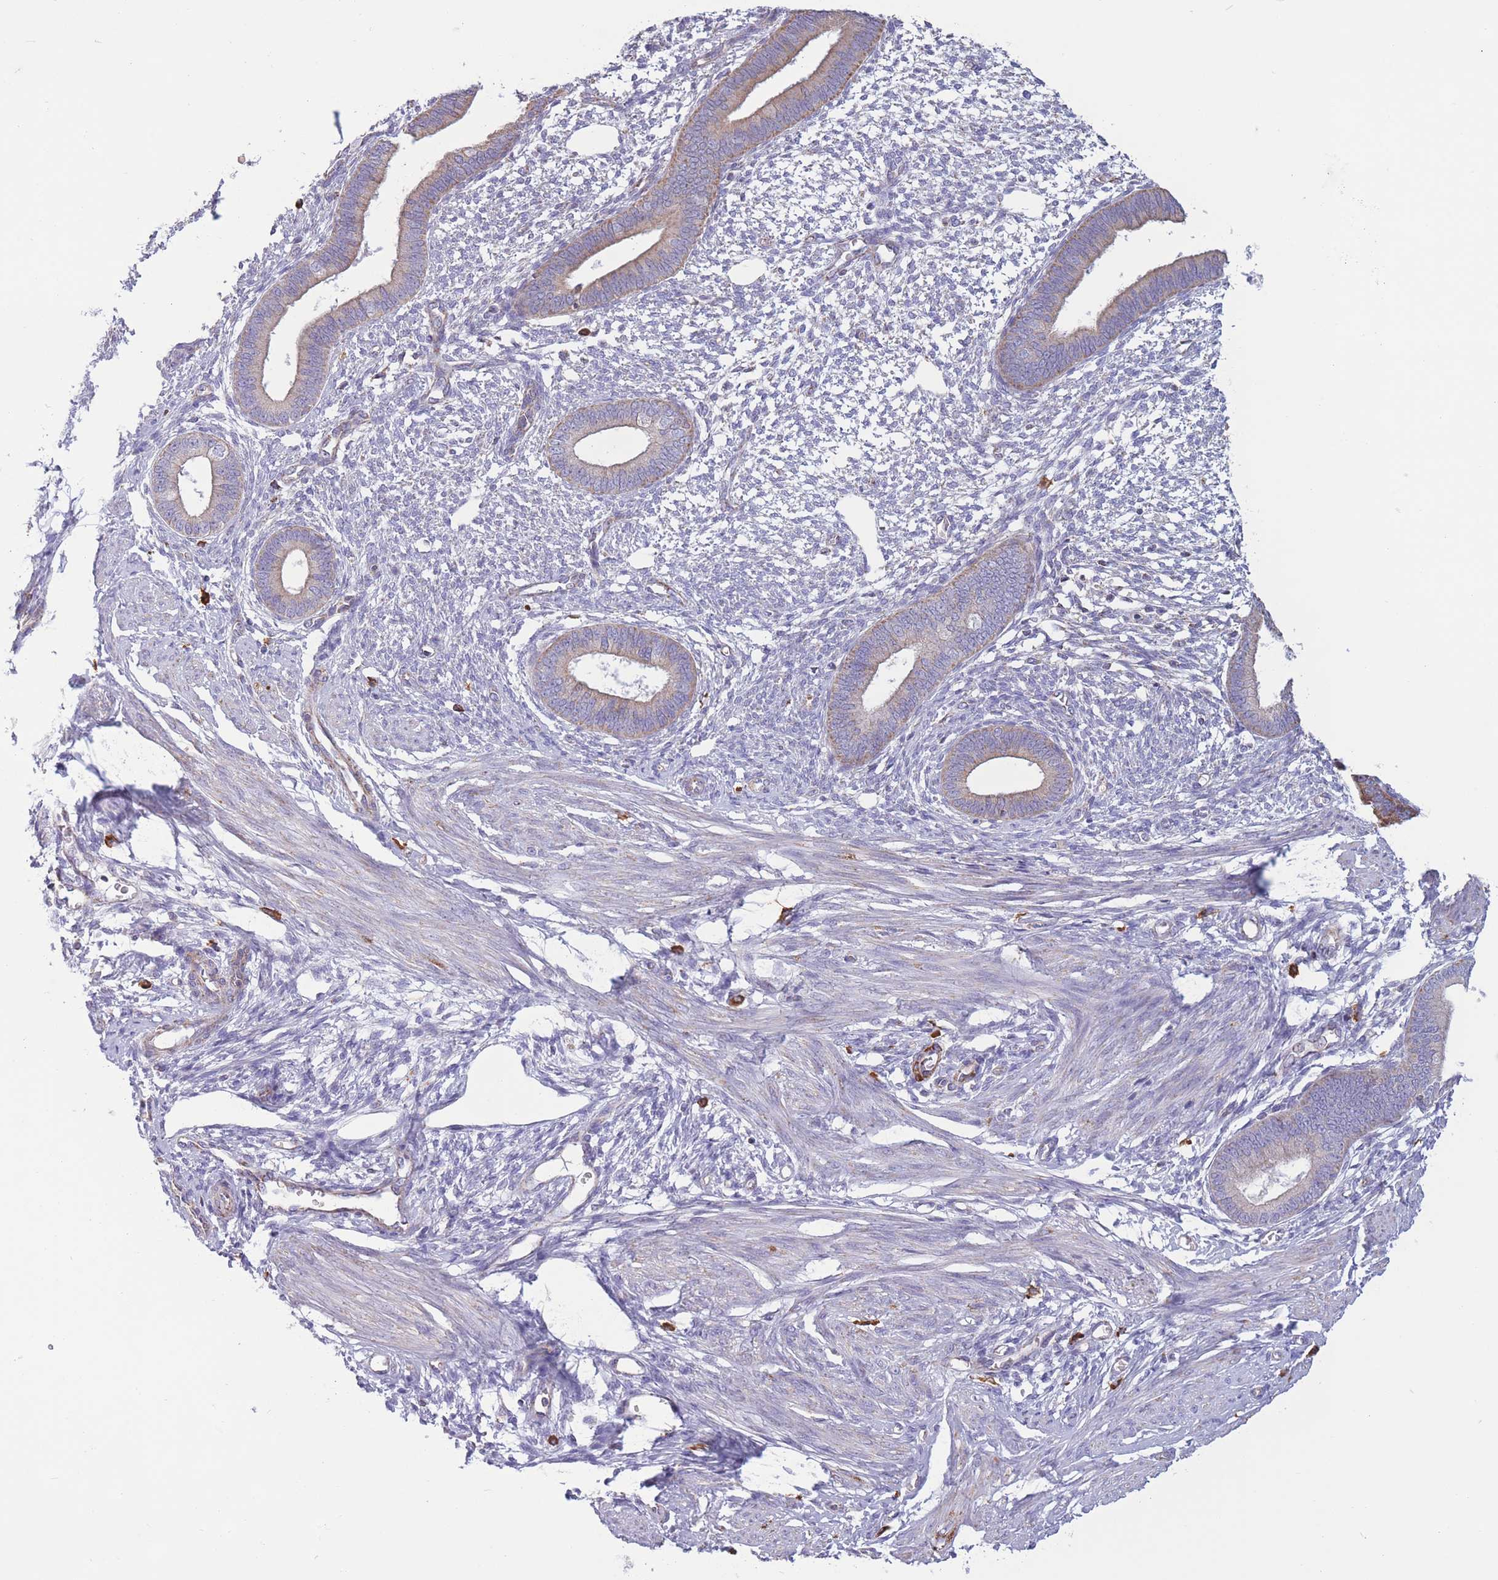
{"staining": {"intensity": "negative", "quantity": "none", "location": "none"}, "tissue": "endometrium", "cell_type": "Cells in endometrial stroma", "image_type": "normal", "snomed": [{"axis": "morphology", "description": "Normal tissue, NOS"}, {"axis": "topography", "description": "Endometrium"}], "caption": "Image shows no significant protein staining in cells in endometrial stroma of benign endometrium.", "gene": "PDHA1", "patient": {"sex": "female", "age": 46}}